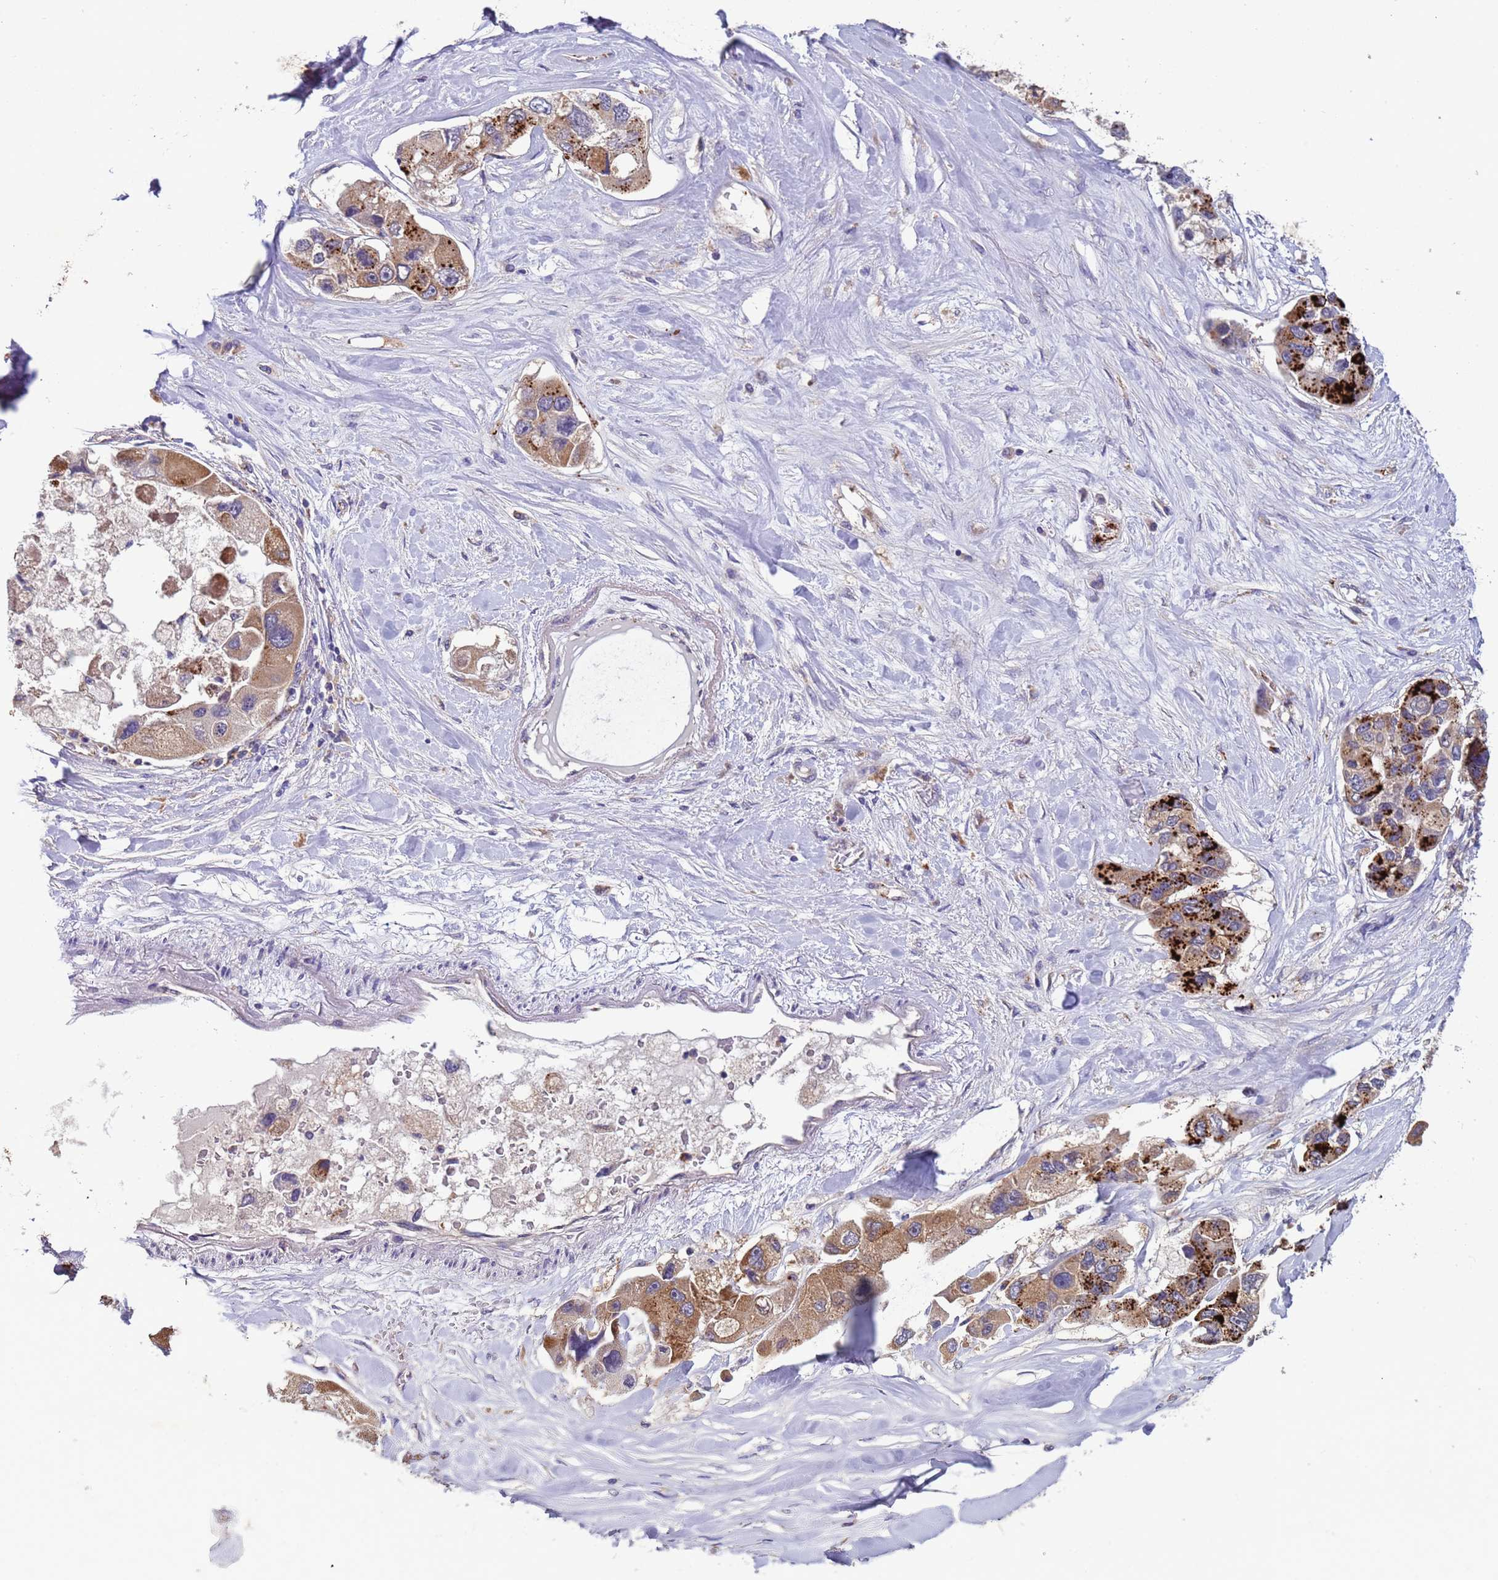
{"staining": {"intensity": "moderate", "quantity": ">75%", "location": "cytoplasmic/membranous"}, "tissue": "lung cancer", "cell_type": "Tumor cells", "image_type": "cancer", "snomed": [{"axis": "morphology", "description": "Adenocarcinoma, NOS"}, {"axis": "topography", "description": "Lung"}], "caption": "Lung cancer stained with a brown dye exhibits moderate cytoplasmic/membranous positive staining in about >75% of tumor cells.", "gene": "ZNF248", "patient": {"sex": "female", "age": 54}}